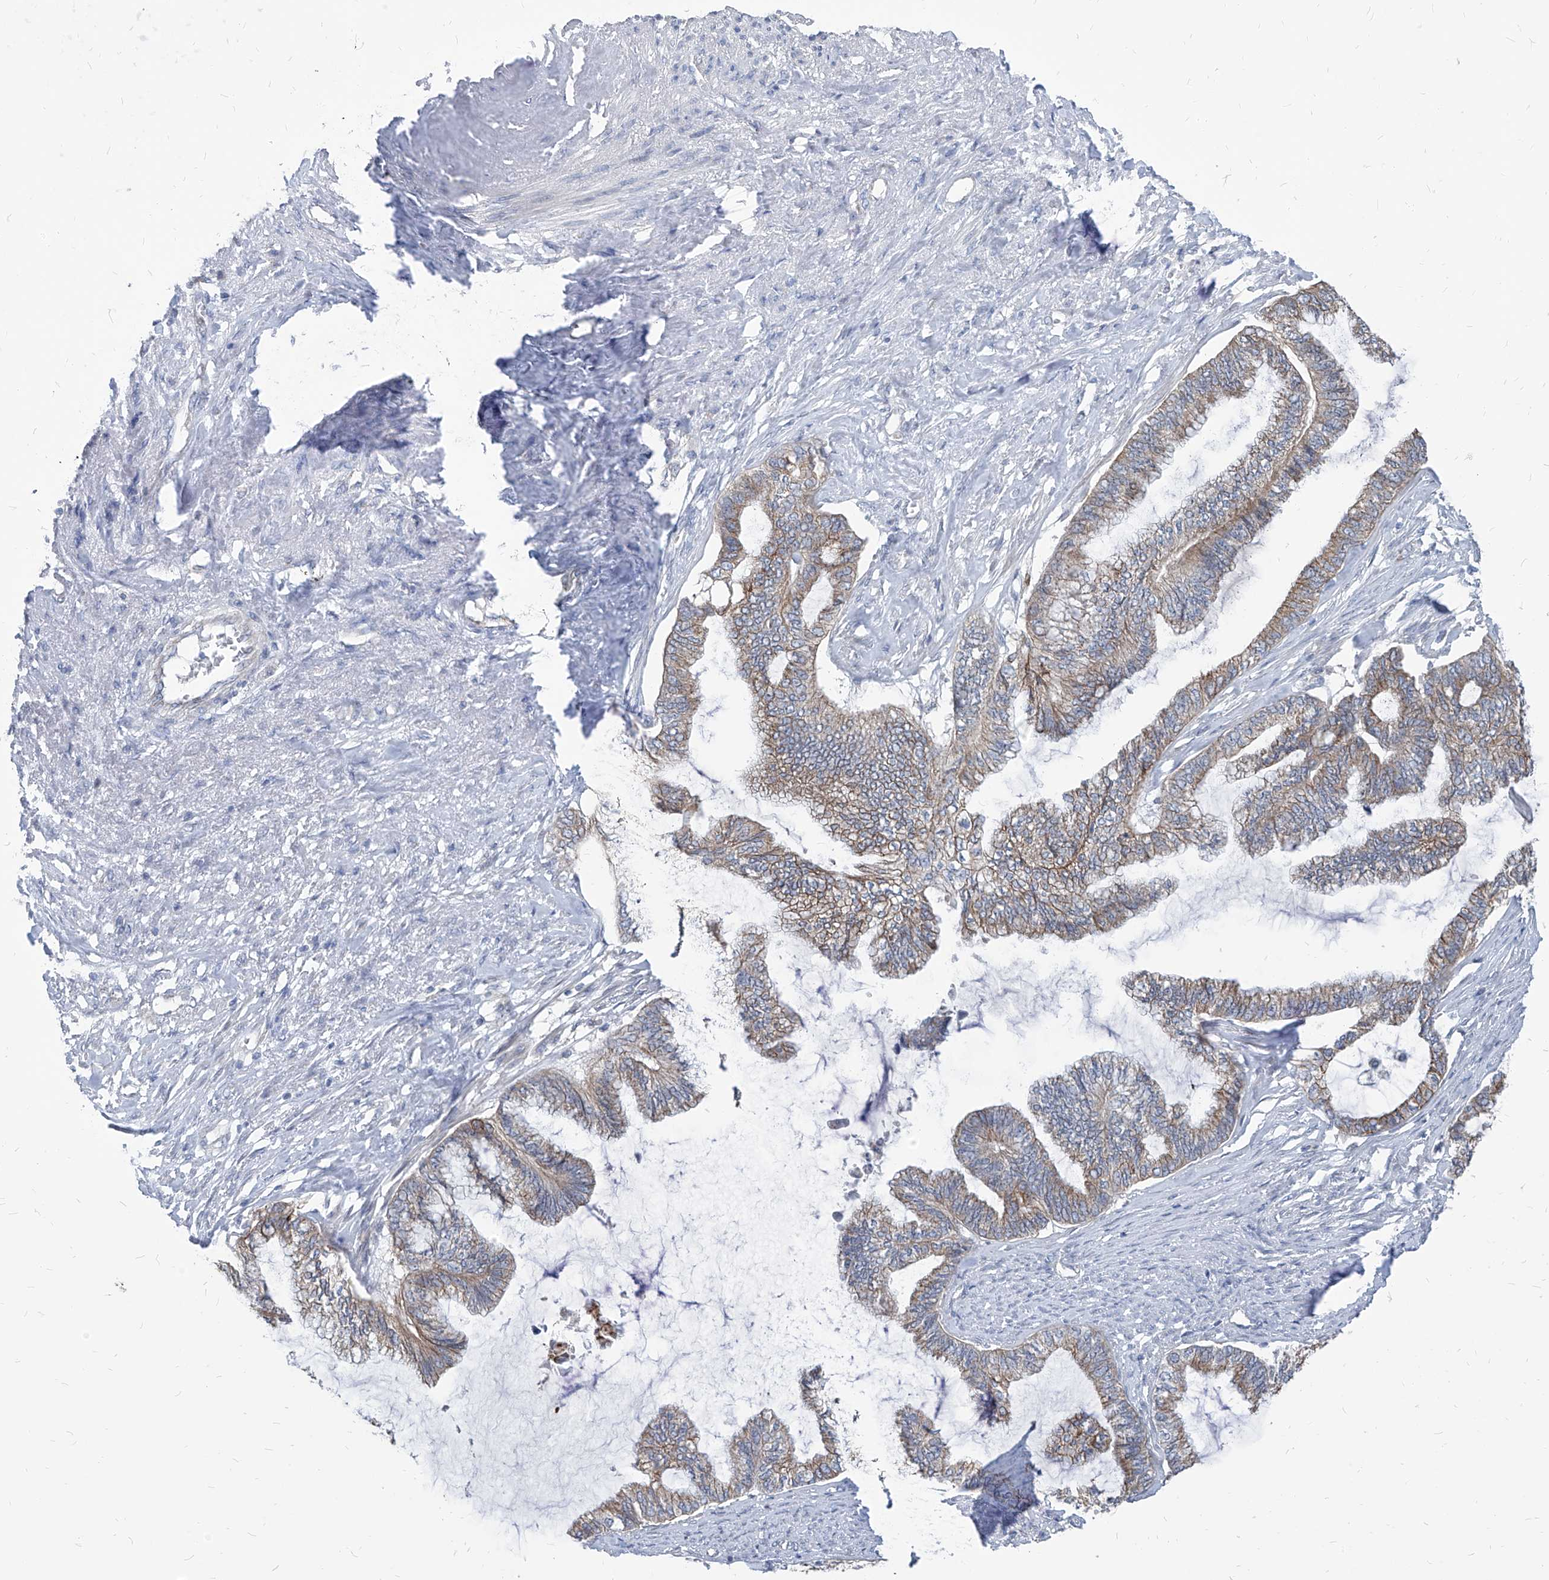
{"staining": {"intensity": "moderate", "quantity": ">75%", "location": "cytoplasmic/membranous"}, "tissue": "endometrial cancer", "cell_type": "Tumor cells", "image_type": "cancer", "snomed": [{"axis": "morphology", "description": "Adenocarcinoma, NOS"}, {"axis": "topography", "description": "Endometrium"}], "caption": "A micrograph showing moderate cytoplasmic/membranous positivity in about >75% of tumor cells in endometrial cancer, as visualized by brown immunohistochemical staining.", "gene": "AGPS", "patient": {"sex": "female", "age": 86}}